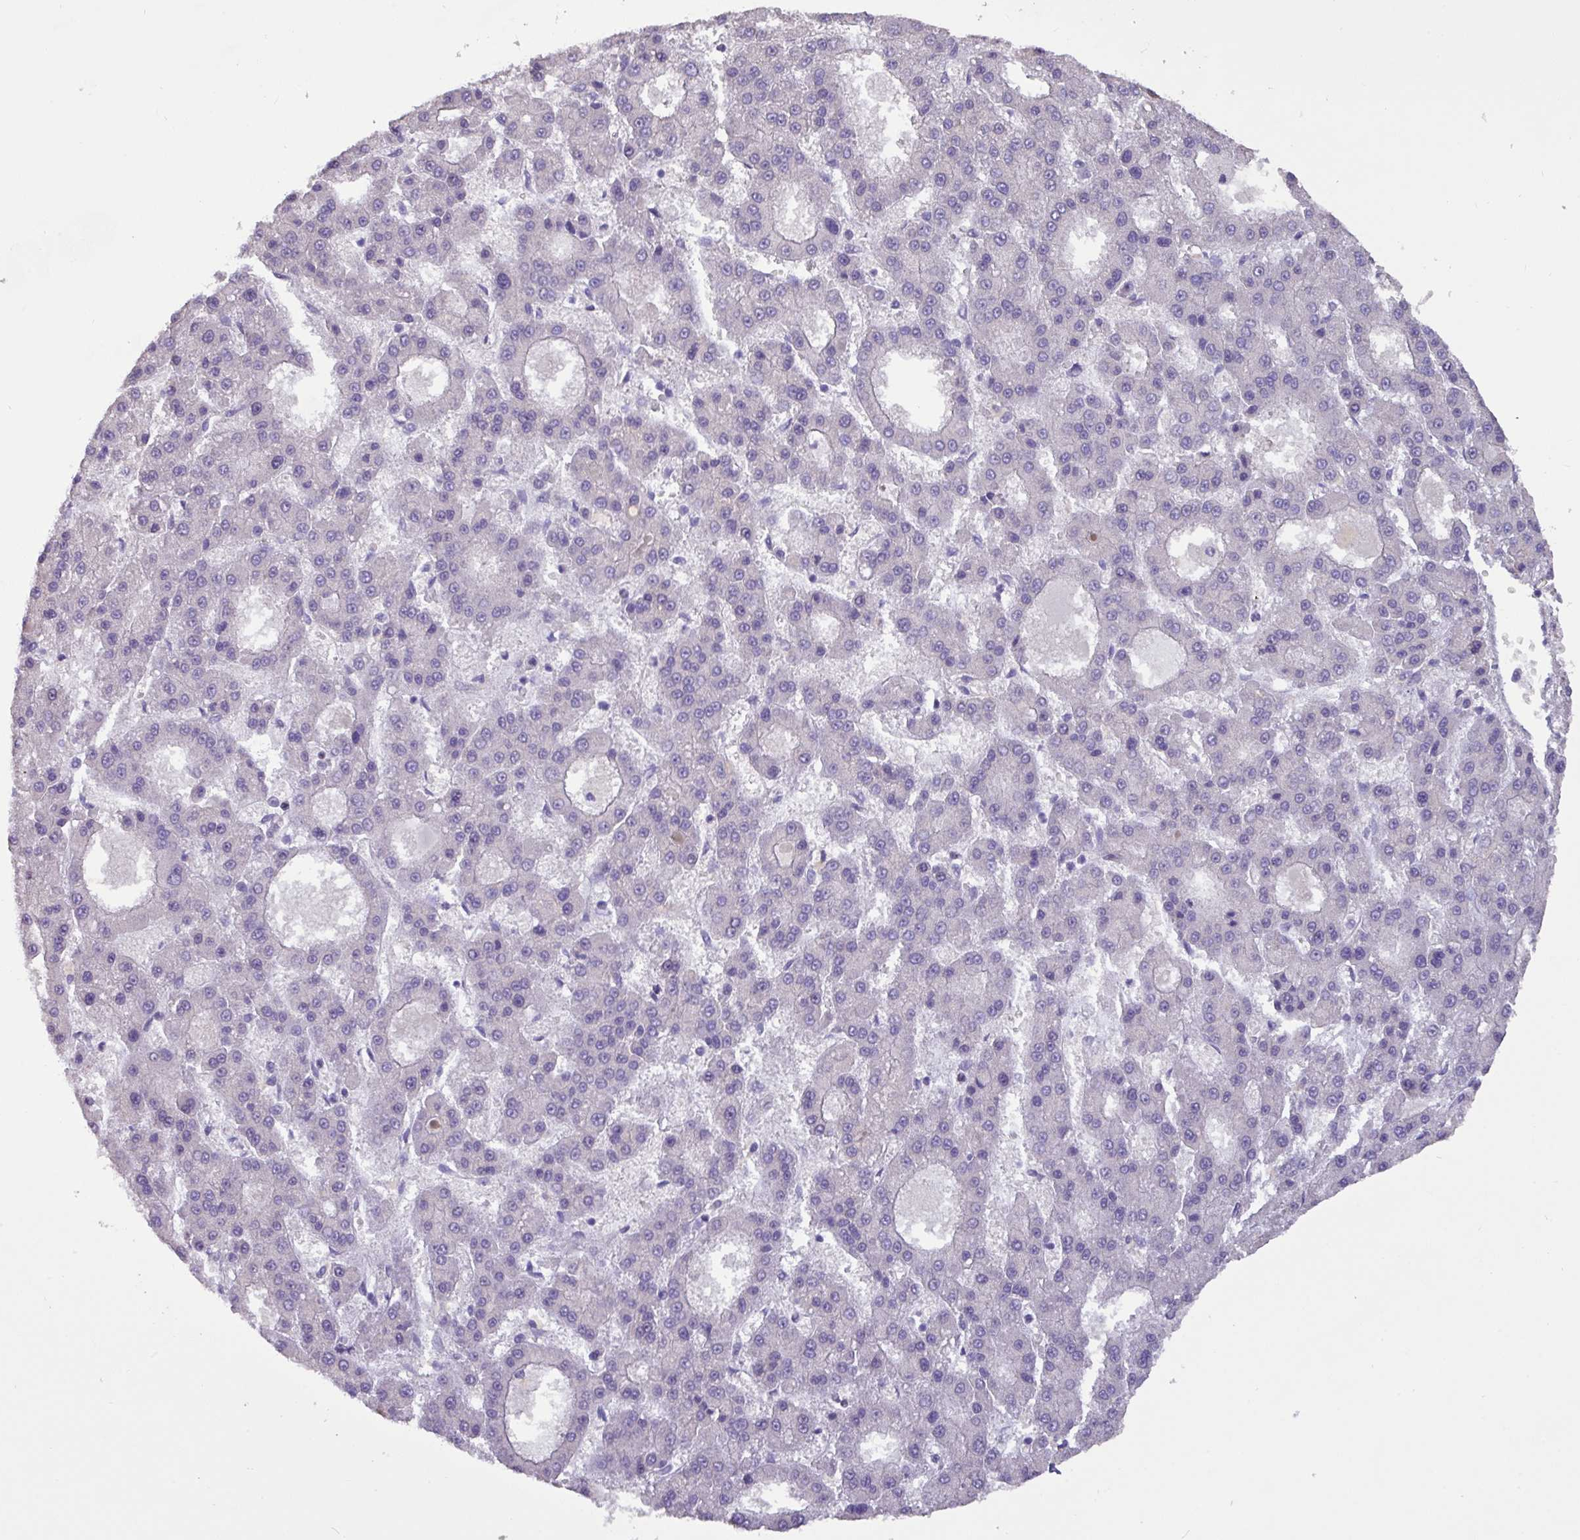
{"staining": {"intensity": "negative", "quantity": "none", "location": "none"}, "tissue": "liver cancer", "cell_type": "Tumor cells", "image_type": "cancer", "snomed": [{"axis": "morphology", "description": "Carcinoma, Hepatocellular, NOS"}, {"axis": "topography", "description": "Liver"}], "caption": "Immunohistochemistry image of neoplastic tissue: human liver cancer (hepatocellular carcinoma) stained with DAB (3,3'-diaminobenzidine) displays no significant protein expression in tumor cells. (Stains: DAB (3,3'-diaminobenzidine) immunohistochemistry with hematoxylin counter stain, Microscopy: brightfield microscopy at high magnification).", "gene": "PAX8", "patient": {"sex": "male", "age": 70}}